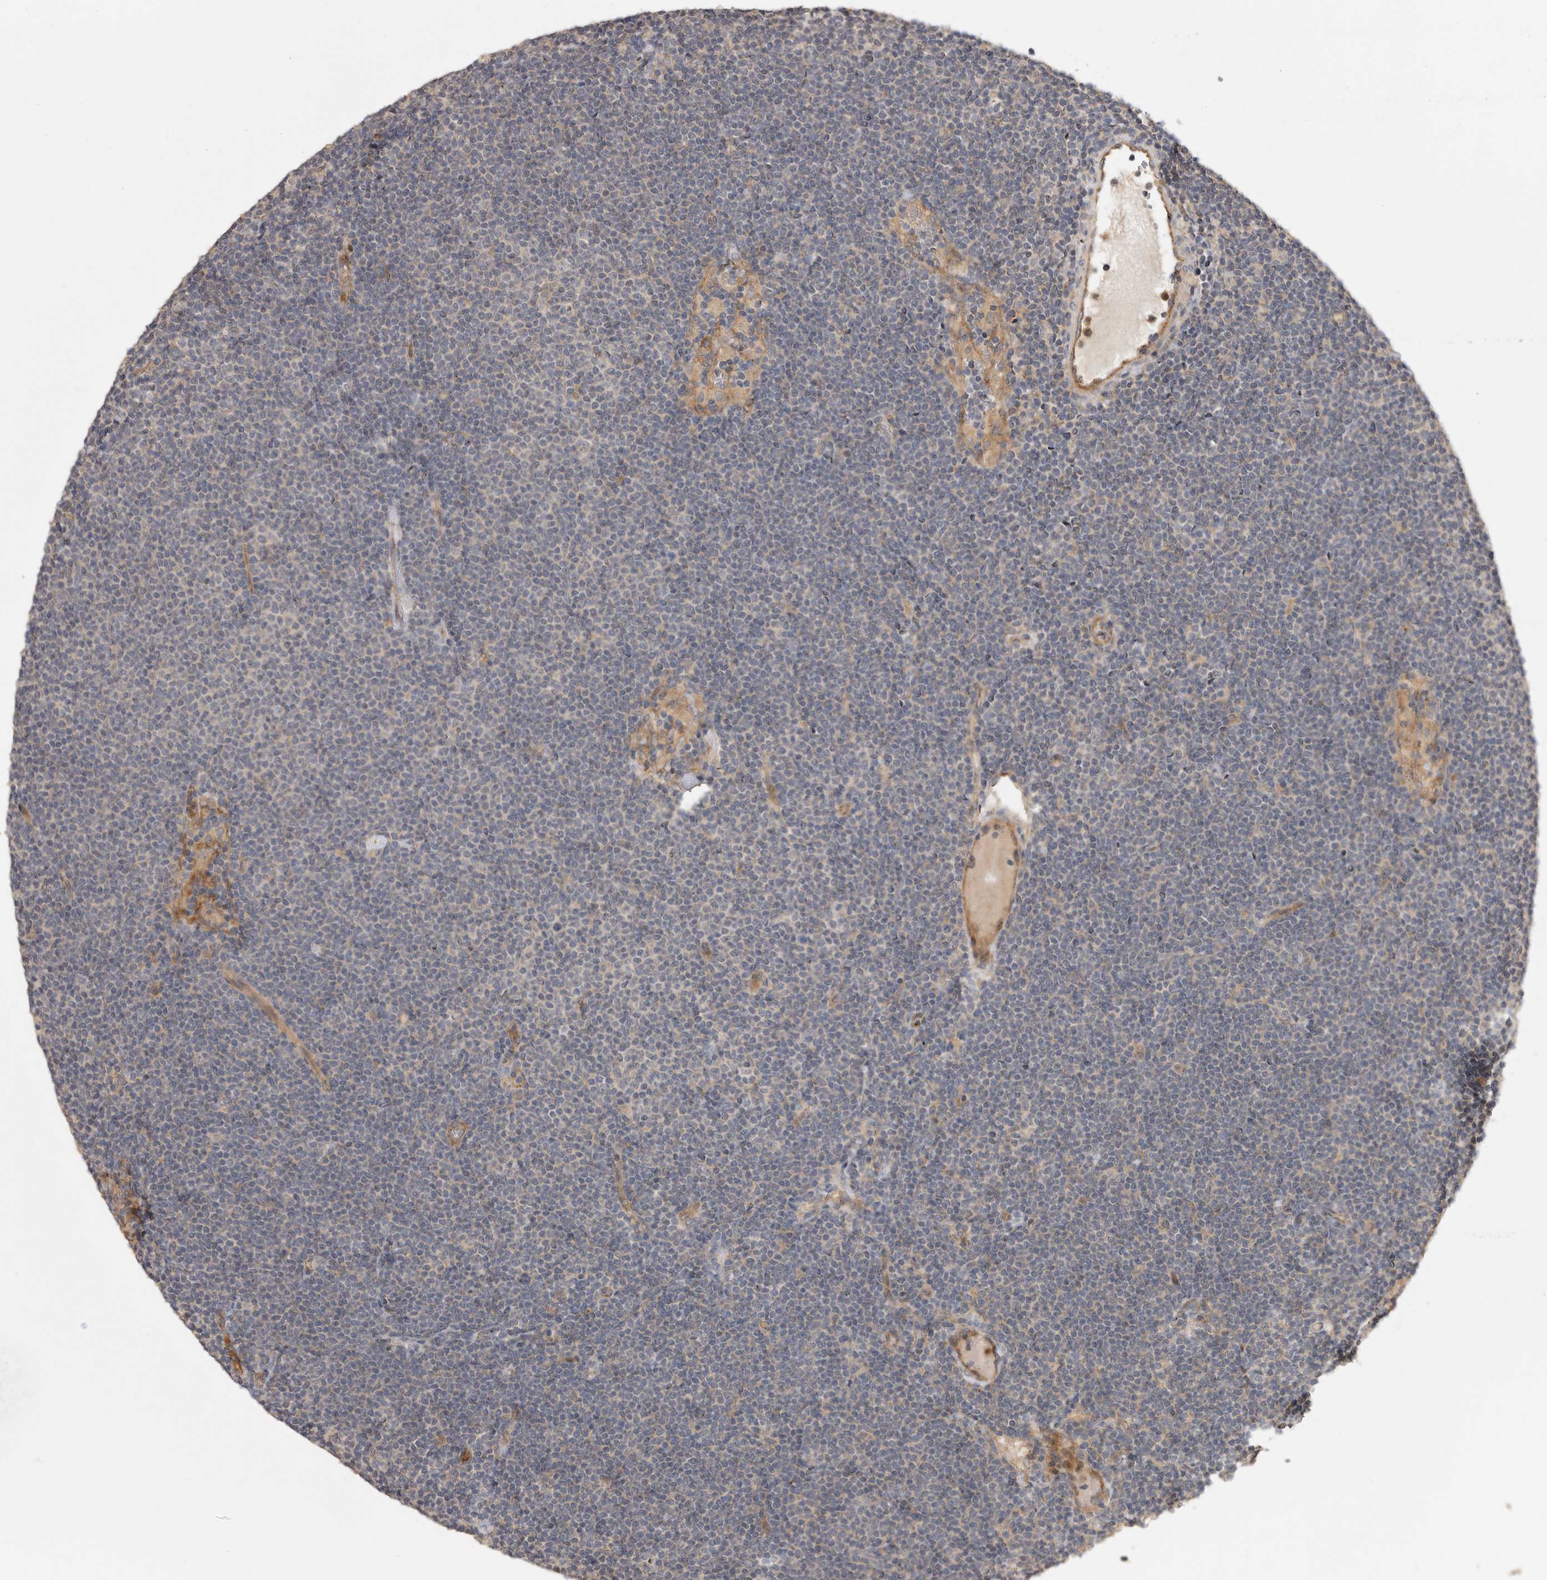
{"staining": {"intensity": "negative", "quantity": "none", "location": "none"}, "tissue": "lymphoma", "cell_type": "Tumor cells", "image_type": "cancer", "snomed": [{"axis": "morphology", "description": "Malignant lymphoma, non-Hodgkin's type, Low grade"}, {"axis": "topography", "description": "Lymph node"}], "caption": "The immunohistochemistry histopathology image has no significant expression in tumor cells of lymphoma tissue.", "gene": "ZNF232", "patient": {"sex": "female", "age": 53}}